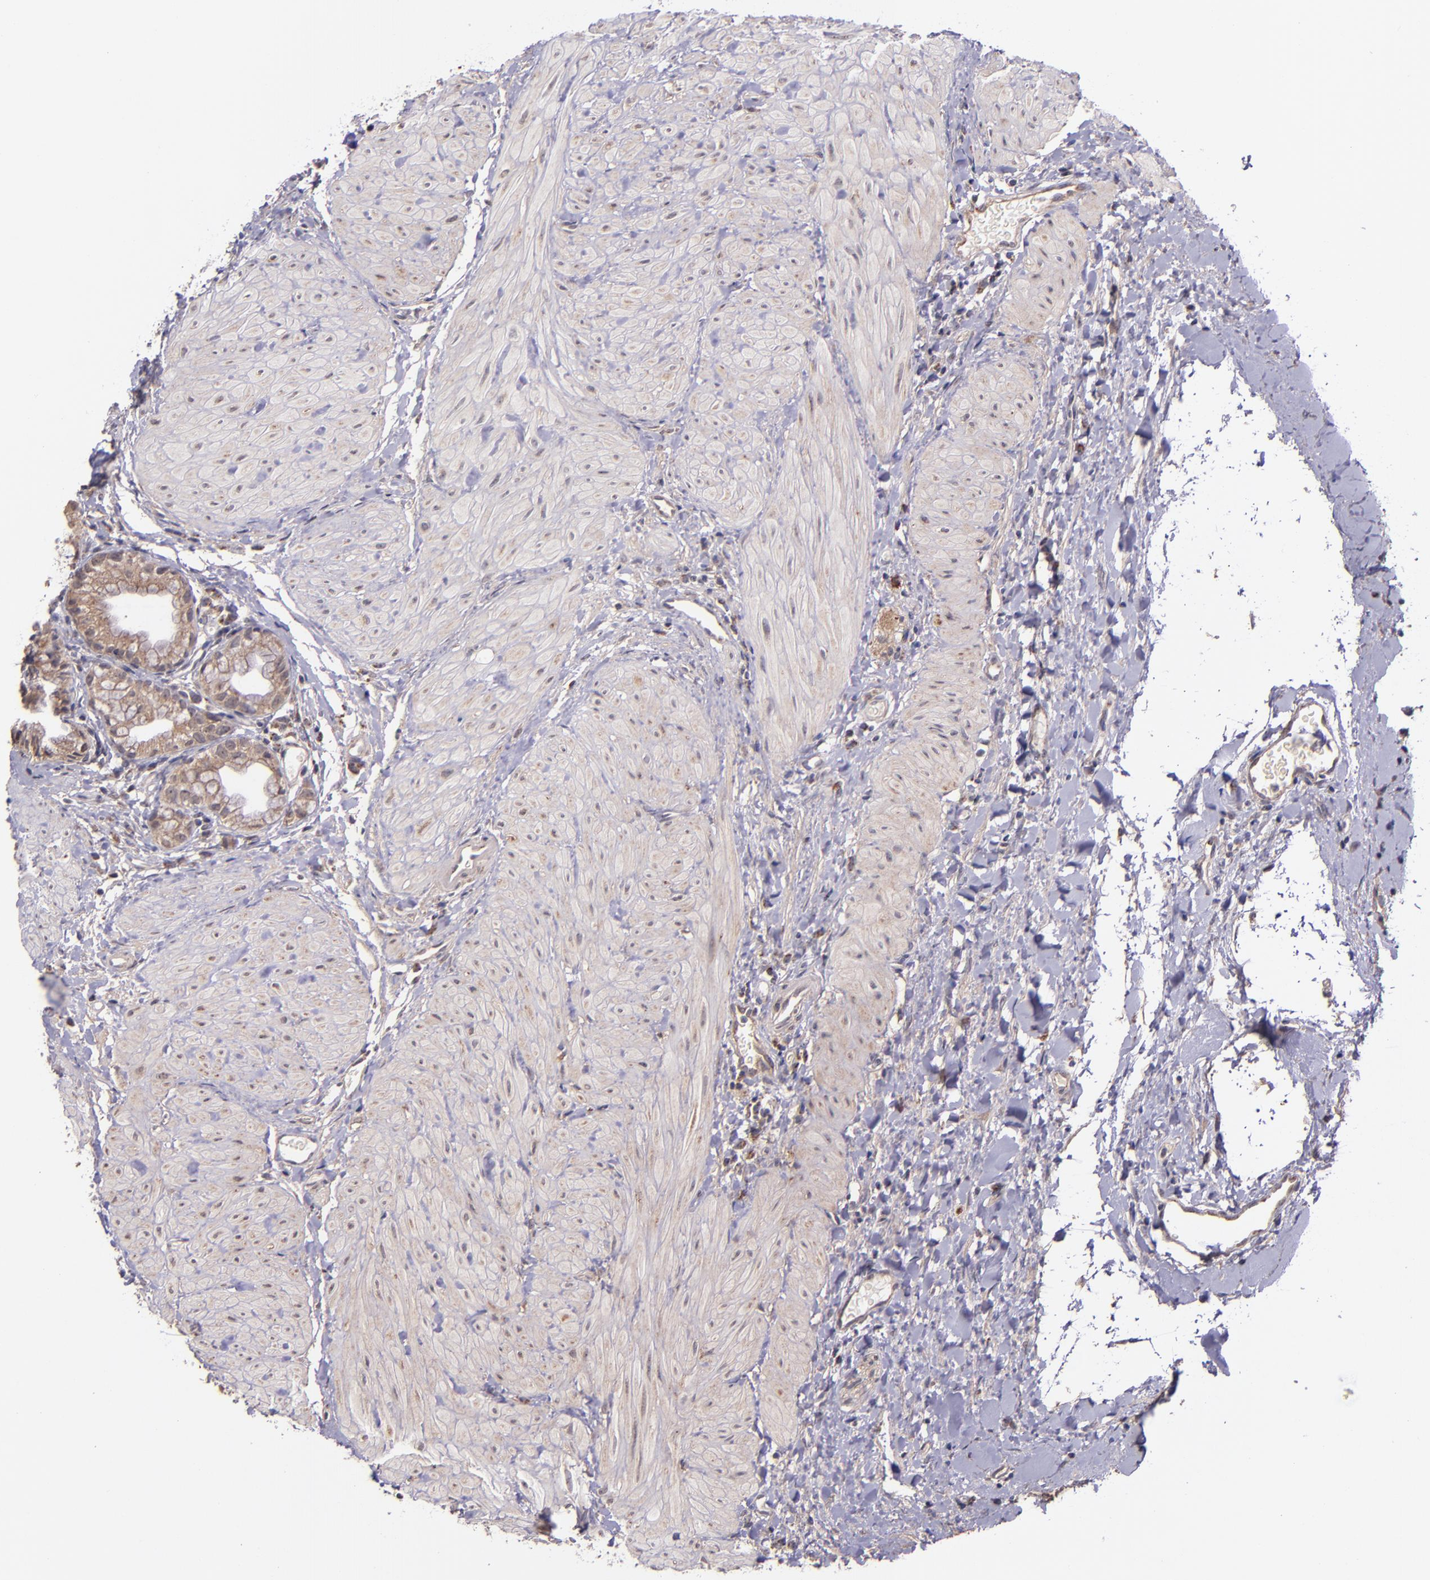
{"staining": {"intensity": "moderate", "quantity": ">75%", "location": "cytoplasmic/membranous"}, "tissue": "gallbladder", "cell_type": "Glandular cells", "image_type": "normal", "snomed": [{"axis": "morphology", "description": "Normal tissue, NOS"}, {"axis": "morphology", "description": "Inflammation, NOS"}, {"axis": "topography", "description": "Gallbladder"}], "caption": "Human gallbladder stained for a protein (brown) shows moderate cytoplasmic/membranous positive positivity in approximately >75% of glandular cells.", "gene": "SHC1", "patient": {"sex": "male", "age": 66}}